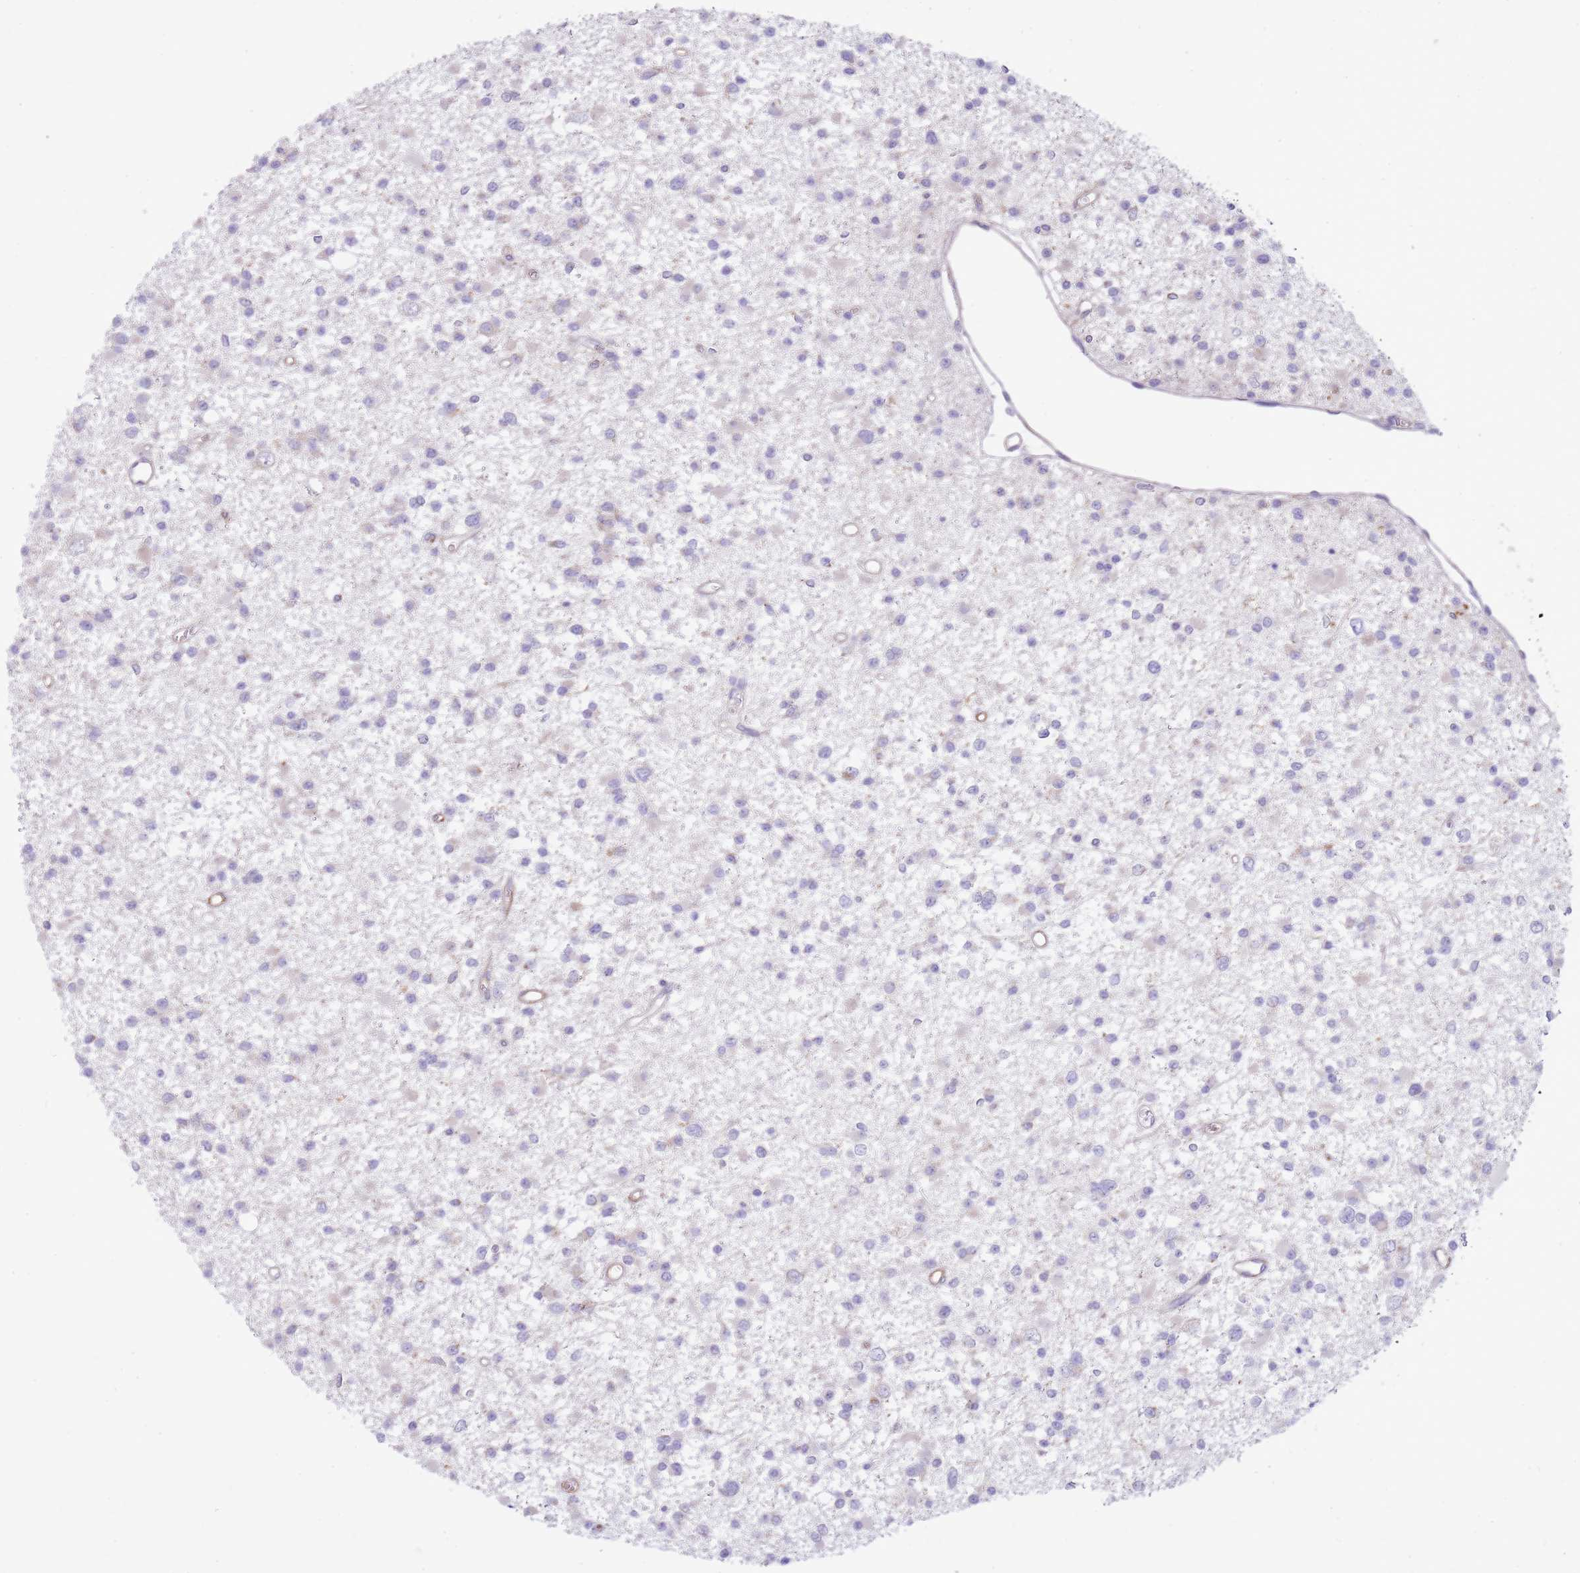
{"staining": {"intensity": "negative", "quantity": "none", "location": "none"}, "tissue": "glioma", "cell_type": "Tumor cells", "image_type": "cancer", "snomed": [{"axis": "morphology", "description": "Glioma, malignant, Low grade"}, {"axis": "topography", "description": "Brain"}], "caption": "An immunohistochemistry (IHC) micrograph of low-grade glioma (malignant) is shown. There is no staining in tumor cells of low-grade glioma (malignant).", "gene": "OAZ2", "patient": {"sex": "female", "age": 22}}